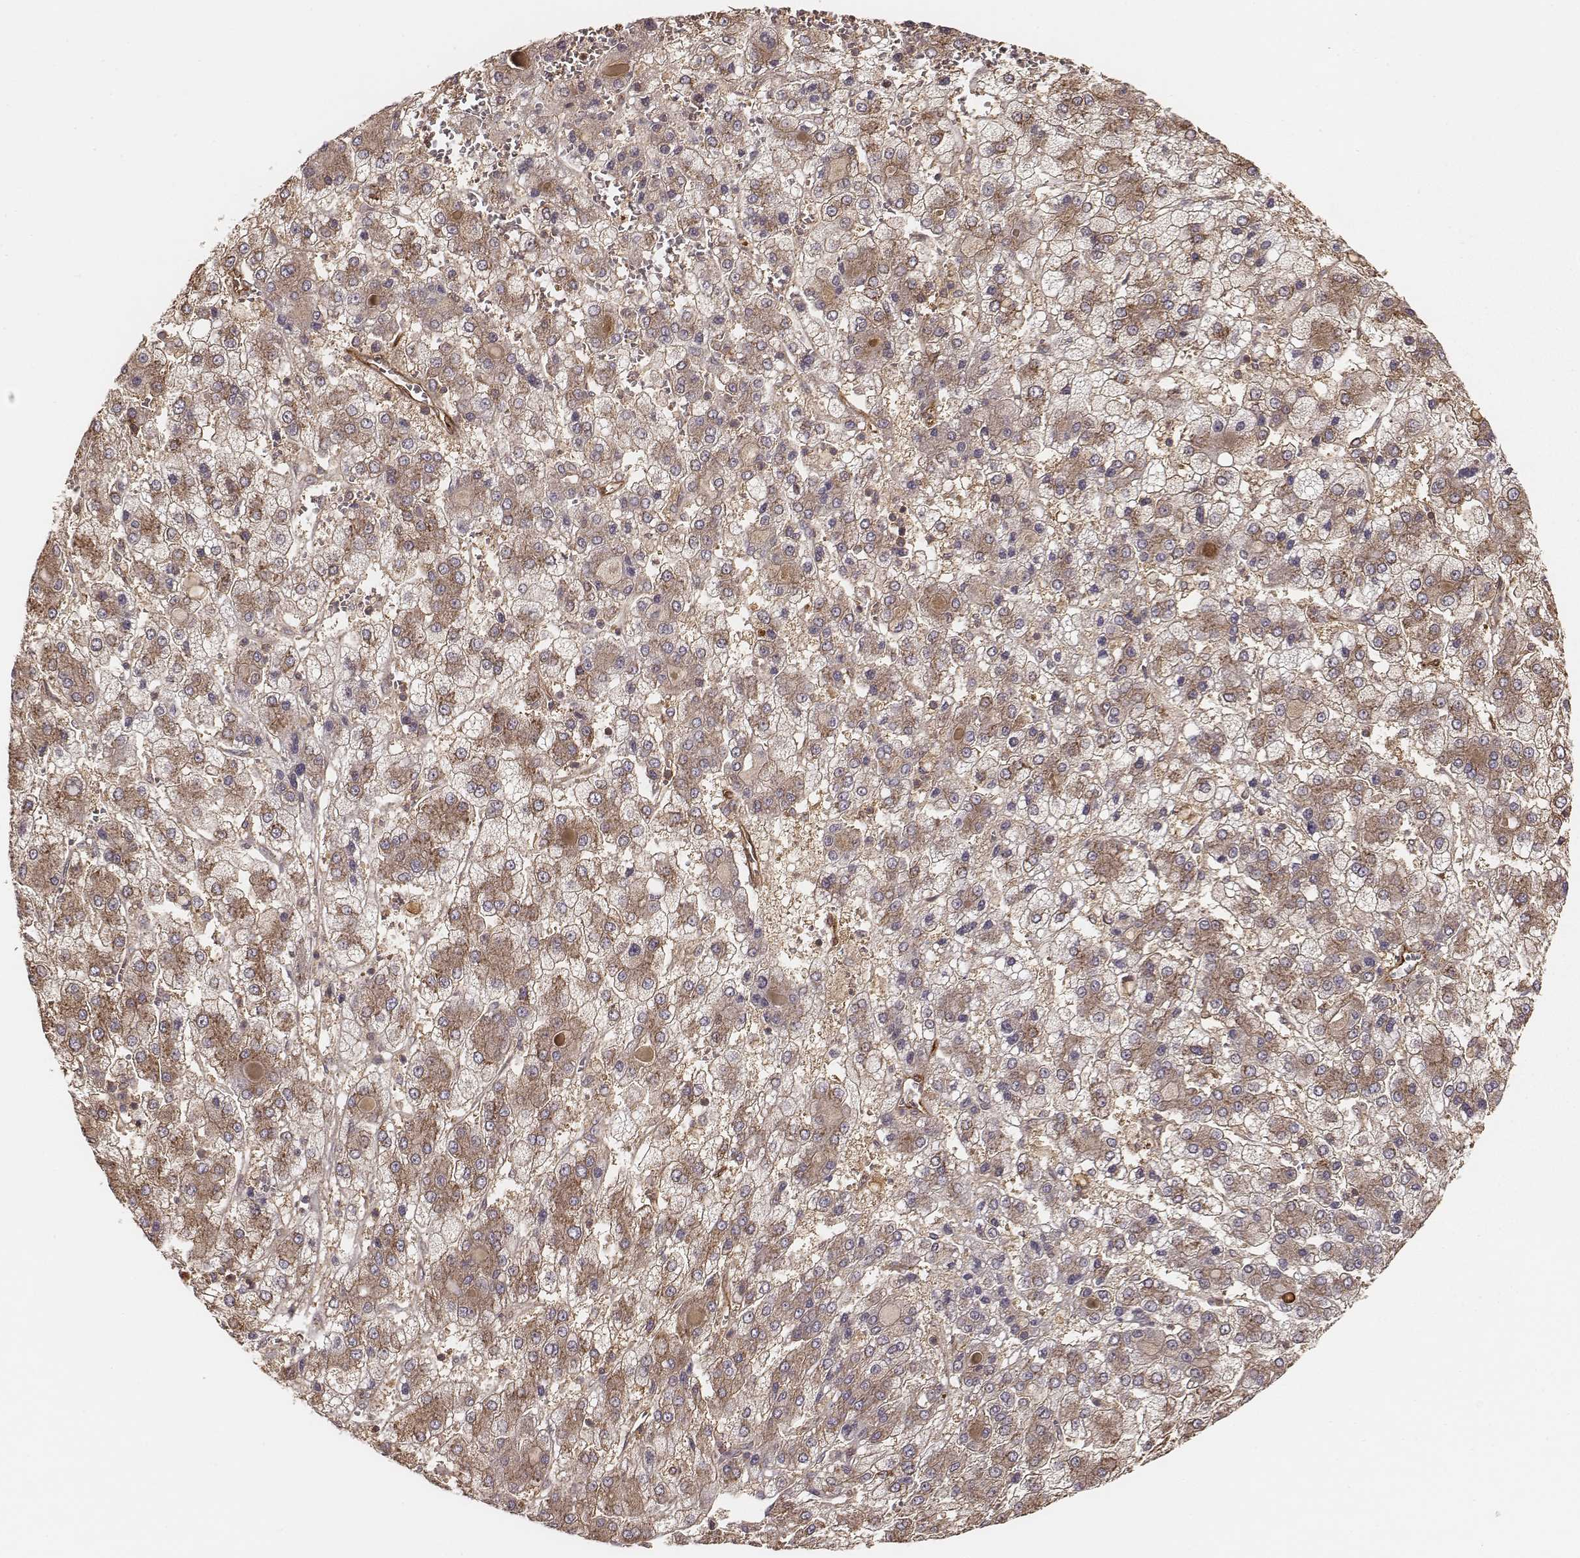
{"staining": {"intensity": "moderate", "quantity": ">75%", "location": "cytoplasmic/membranous"}, "tissue": "liver cancer", "cell_type": "Tumor cells", "image_type": "cancer", "snomed": [{"axis": "morphology", "description": "Carcinoma, Hepatocellular, NOS"}, {"axis": "topography", "description": "Liver"}], "caption": "Liver hepatocellular carcinoma stained for a protein exhibits moderate cytoplasmic/membranous positivity in tumor cells.", "gene": "CARS1", "patient": {"sex": "male", "age": 73}}